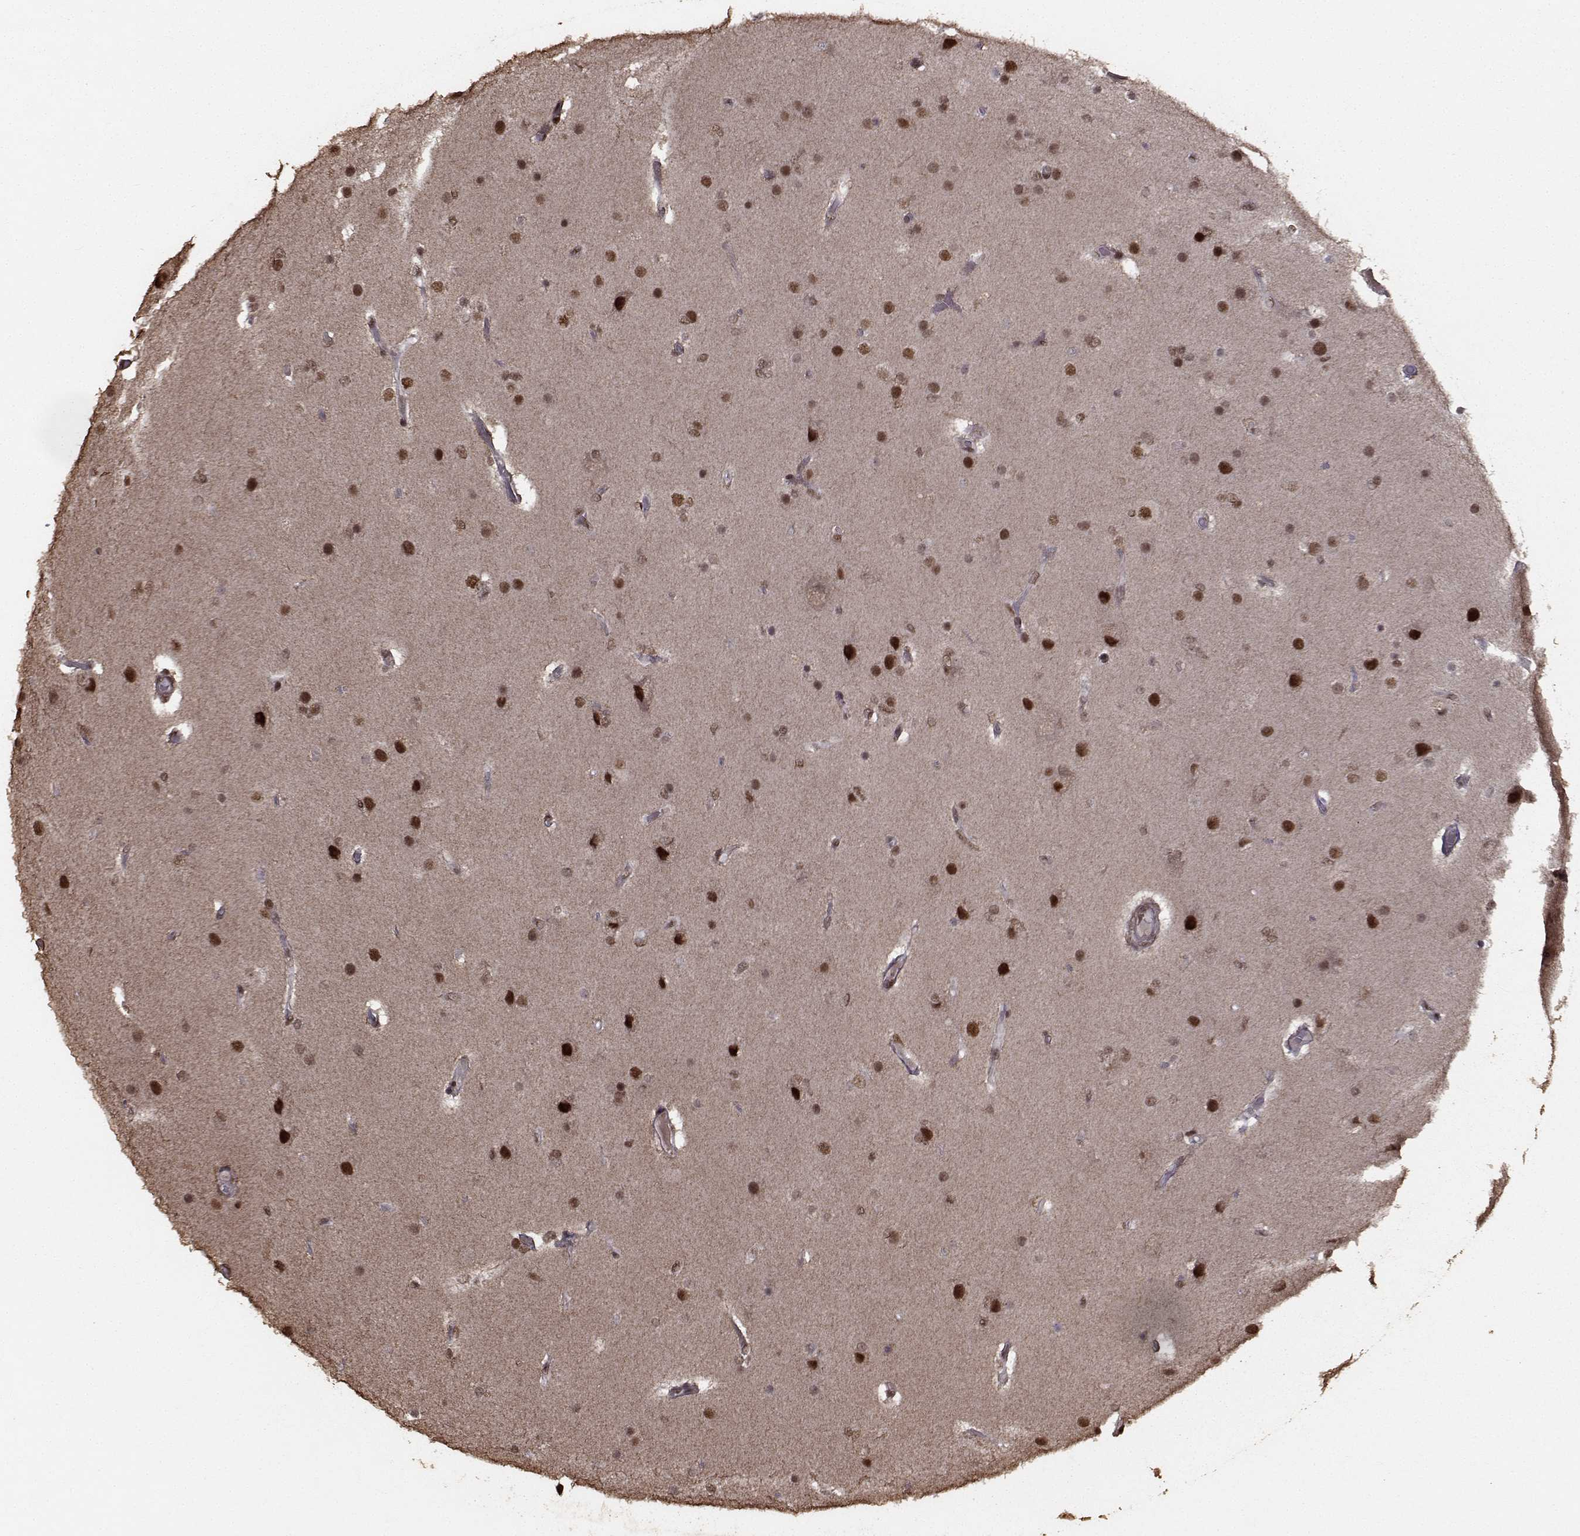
{"staining": {"intensity": "strong", "quantity": "25%-75%", "location": "nuclear"}, "tissue": "glioma", "cell_type": "Tumor cells", "image_type": "cancer", "snomed": [{"axis": "morphology", "description": "Glioma, malignant, High grade"}, {"axis": "topography", "description": "Brain"}], "caption": "Immunohistochemical staining of malignant high-grade glioma demonstrates strong nuclear protein staining in about 25%-75% of tumor cells. The protein of interest is shown in brown color, while the nuclei are stained blue.", "gene": "SF1", "patient": {"sex": "female", "age": 61}}